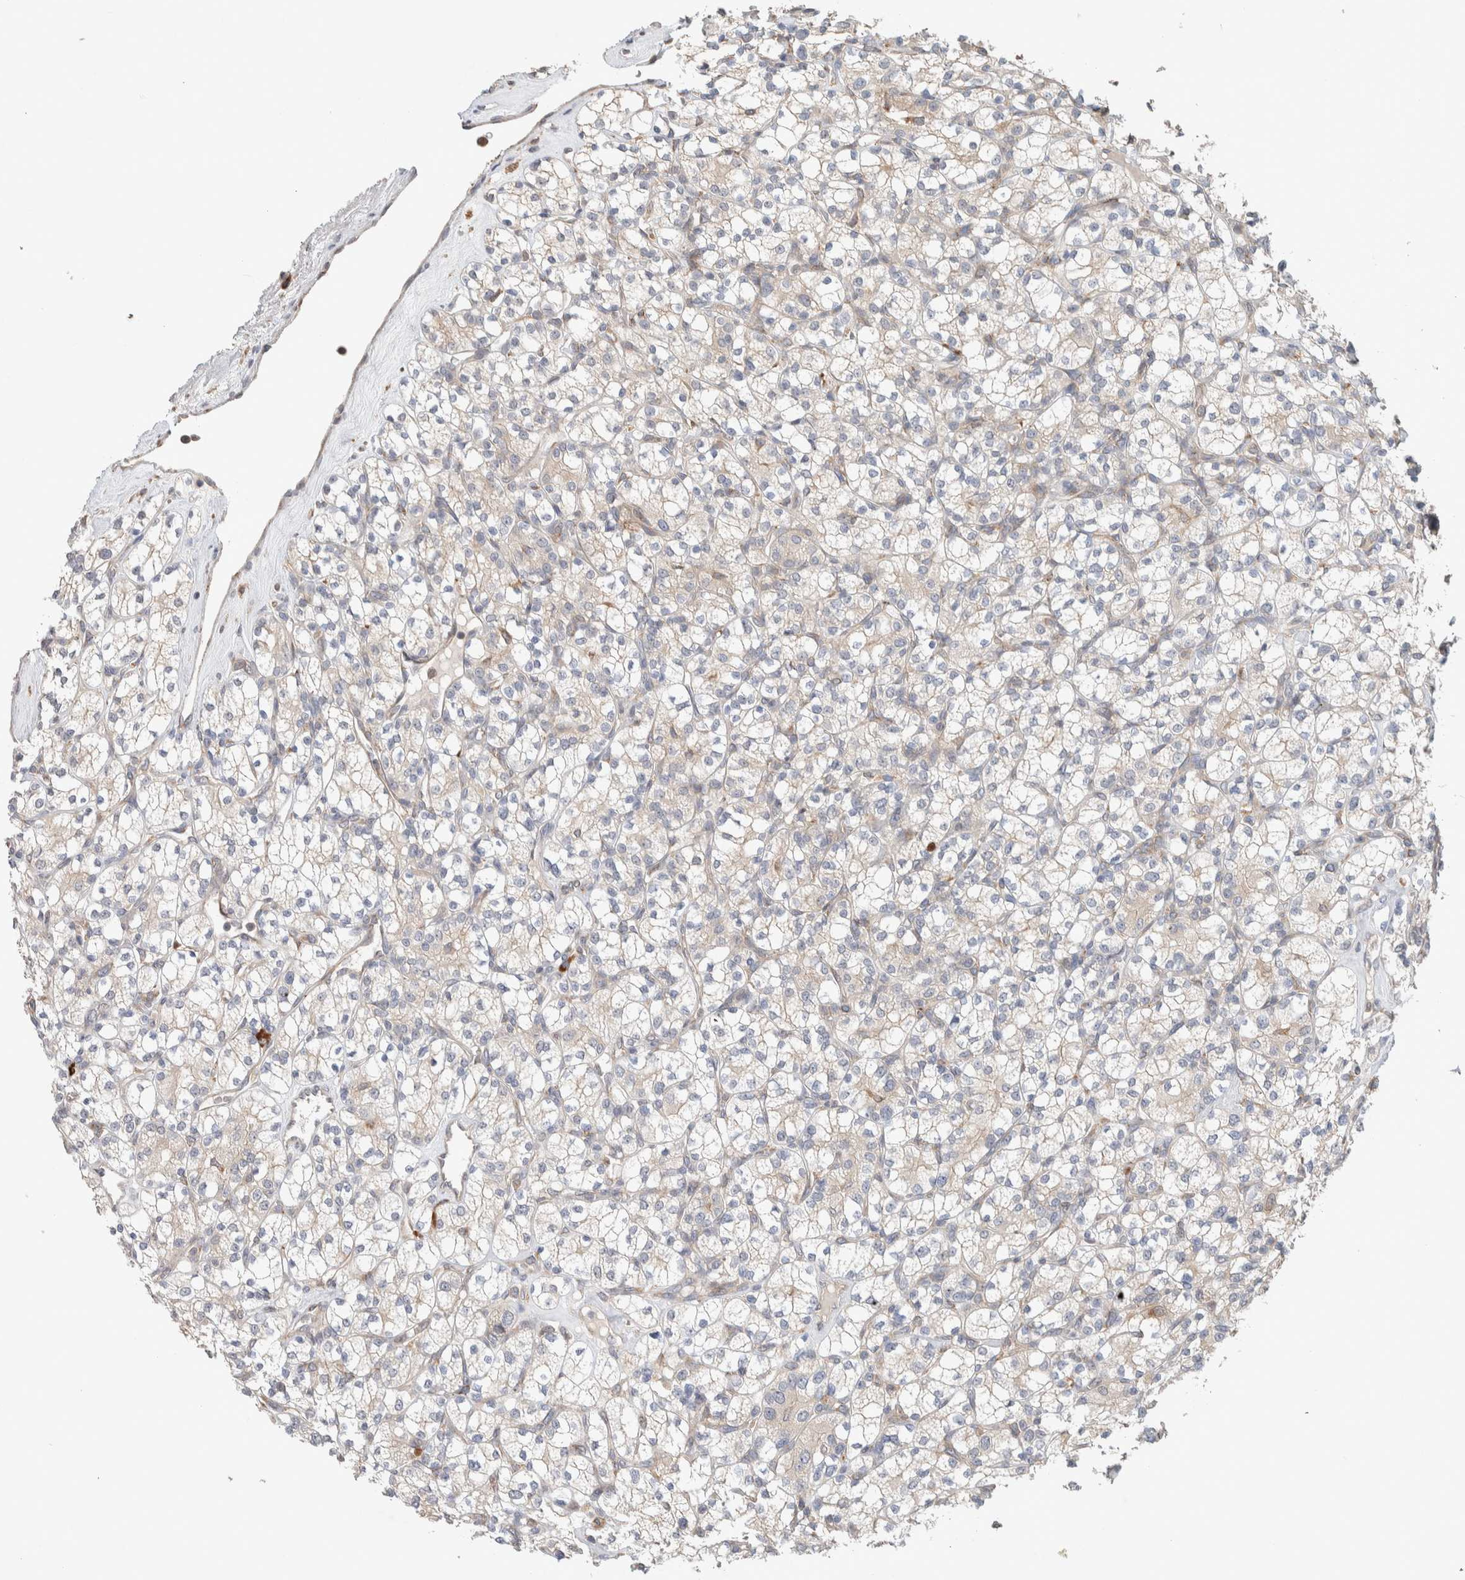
{"staining": {"intensity": "weak", "quantity": "<25%", "location": "cytoplasmic/membranous"}, "tissue": "renal cancer", "cell_type": "Tumor cells", "image_type": "cancer", "snomed": [{"axis": "morphology", "description": "Adenocarcinoma, NOS"}, {"axis": "topography", "description": "Kidney"}], "caption": "The histopathology image demonstrates no staining of tumor cells in renal cancer.", "gene": "ADCY8", "patient": {"sex": "male", "age": 77}}